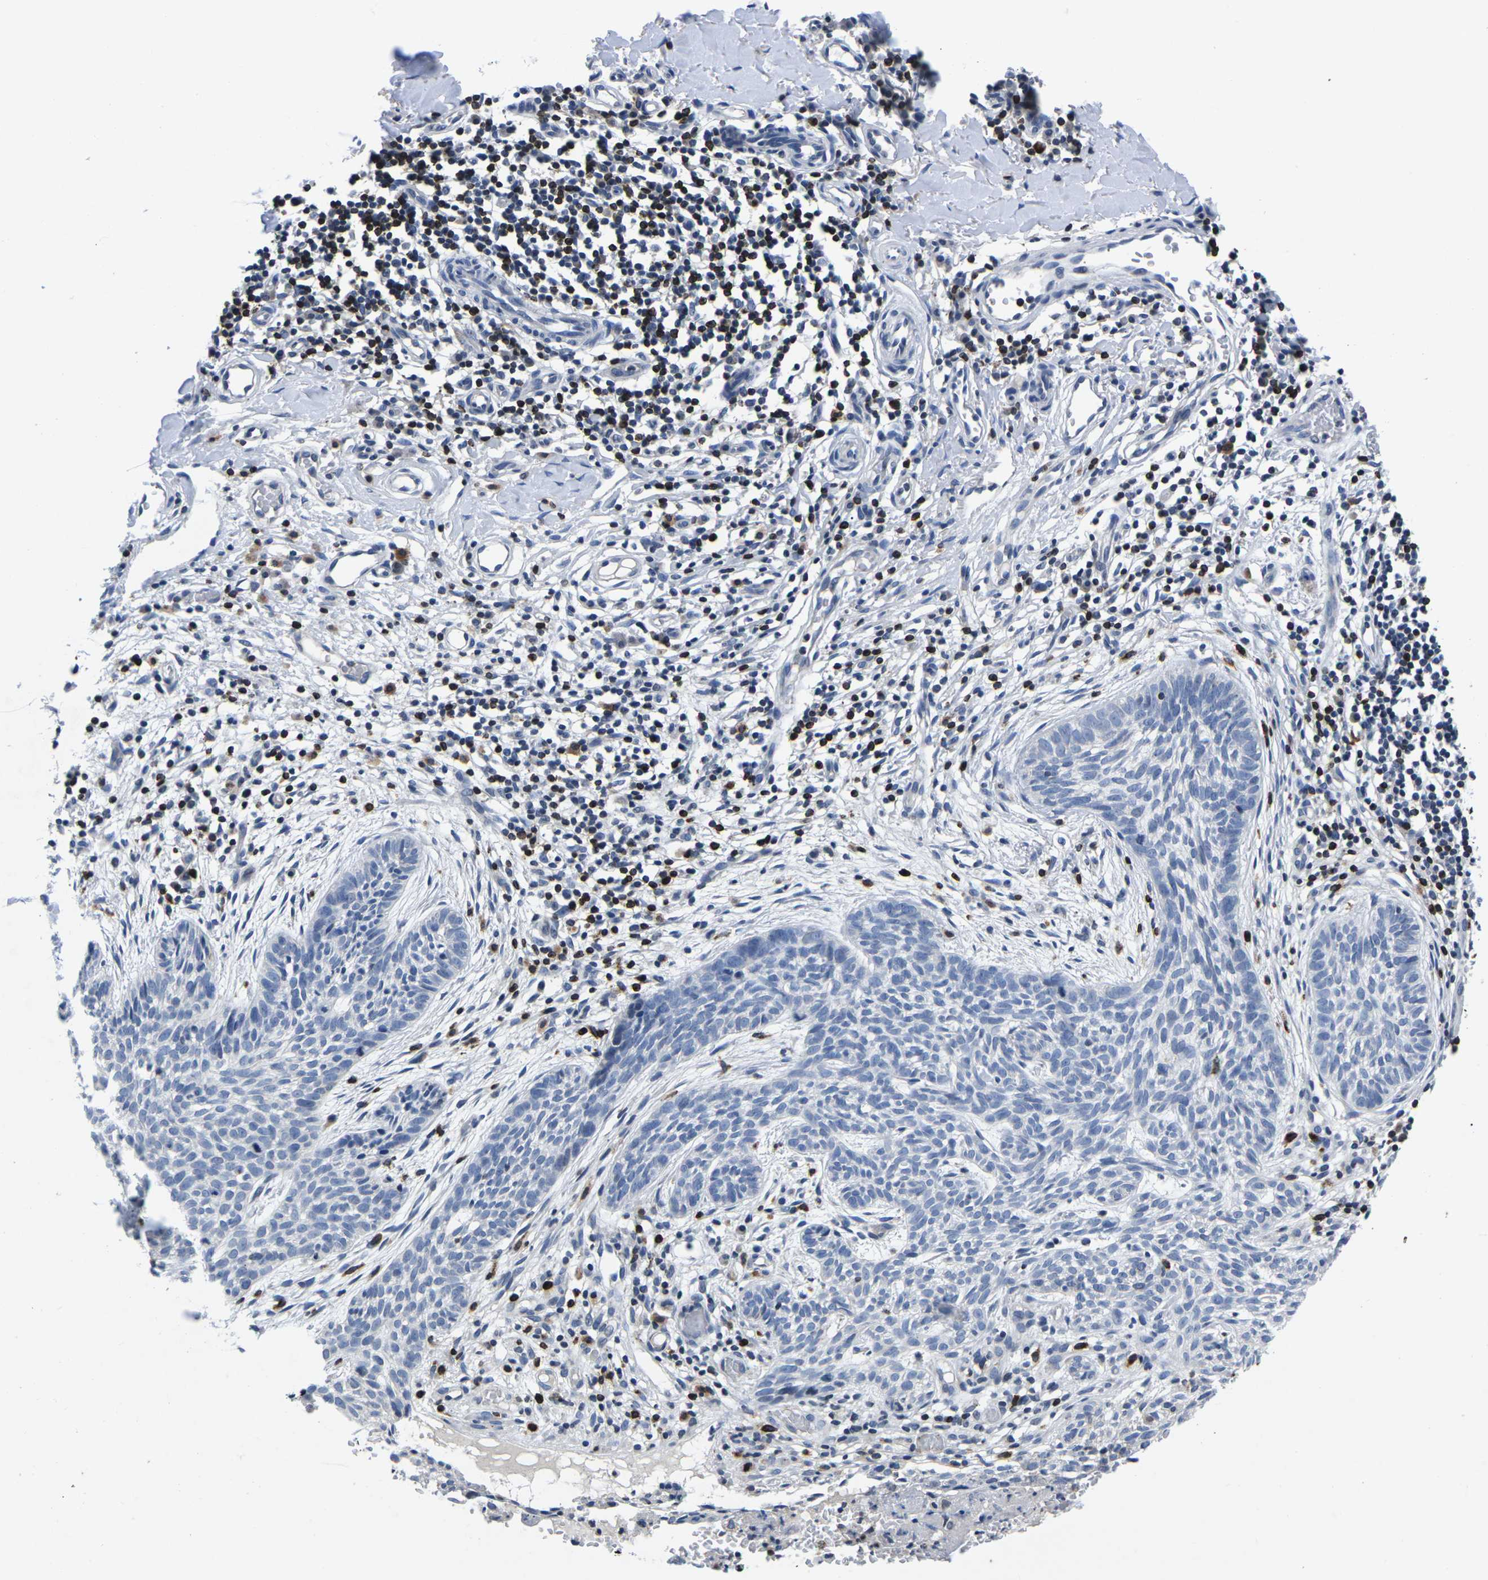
{"staining": {"intensity": "negative", "quantity": "none", "location": "none"}, "tissue": "skin cancer", "cell_type": "Tumor cells", "image_type": "cancer", "snomed": [{"axis": "morphology", "description": "Basal cell carcinoma"}, {"axis": "topography", "description": "Skin"}], "caption": "Tumor cells are negative for brown protein staining in skin cancer. (DAB (3,3'-diaminobenzidine) immunohistochemistry, high magnification).", "gene": "CTSW", "patient": {"sex": "female", "age": 59}}